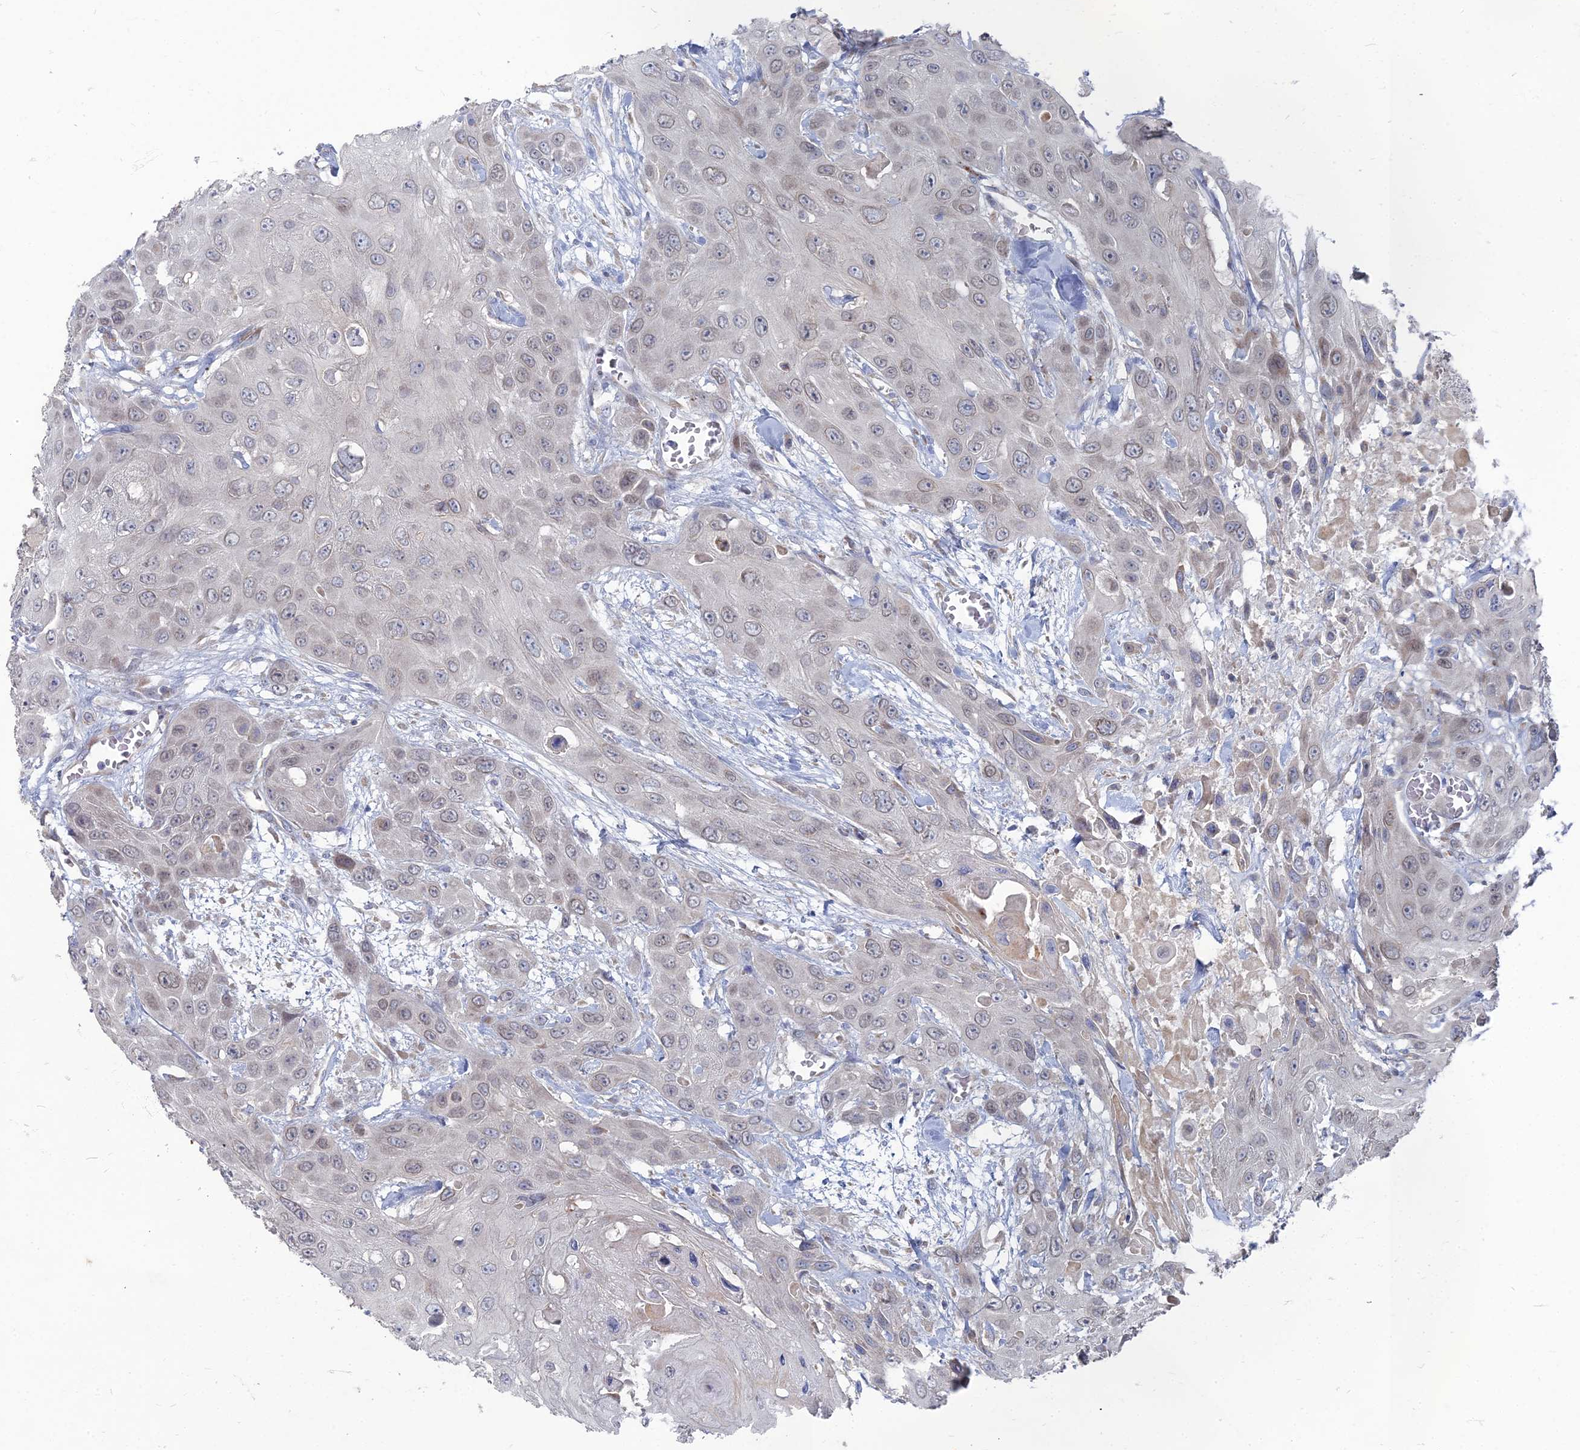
{"staining": {"intensity": "weak", "quantity": "<25%", "location": "nuclear"}, "tissue": "head and neck cancer", "cell_type": "Tumor cells", "image_type": "cancer", "snomed": [{"axis": "morphology", "description": "Squamous cell carcinoma, NOS"}, {"axis": "topography", "description": "Head-Neck"}], "caption": "Image shows no significant protein positivity in tumor cells of head and neck squamous cell carcinoma.", "gene": "TMEM128", "patient": {"sex": "male", "age": 81}}